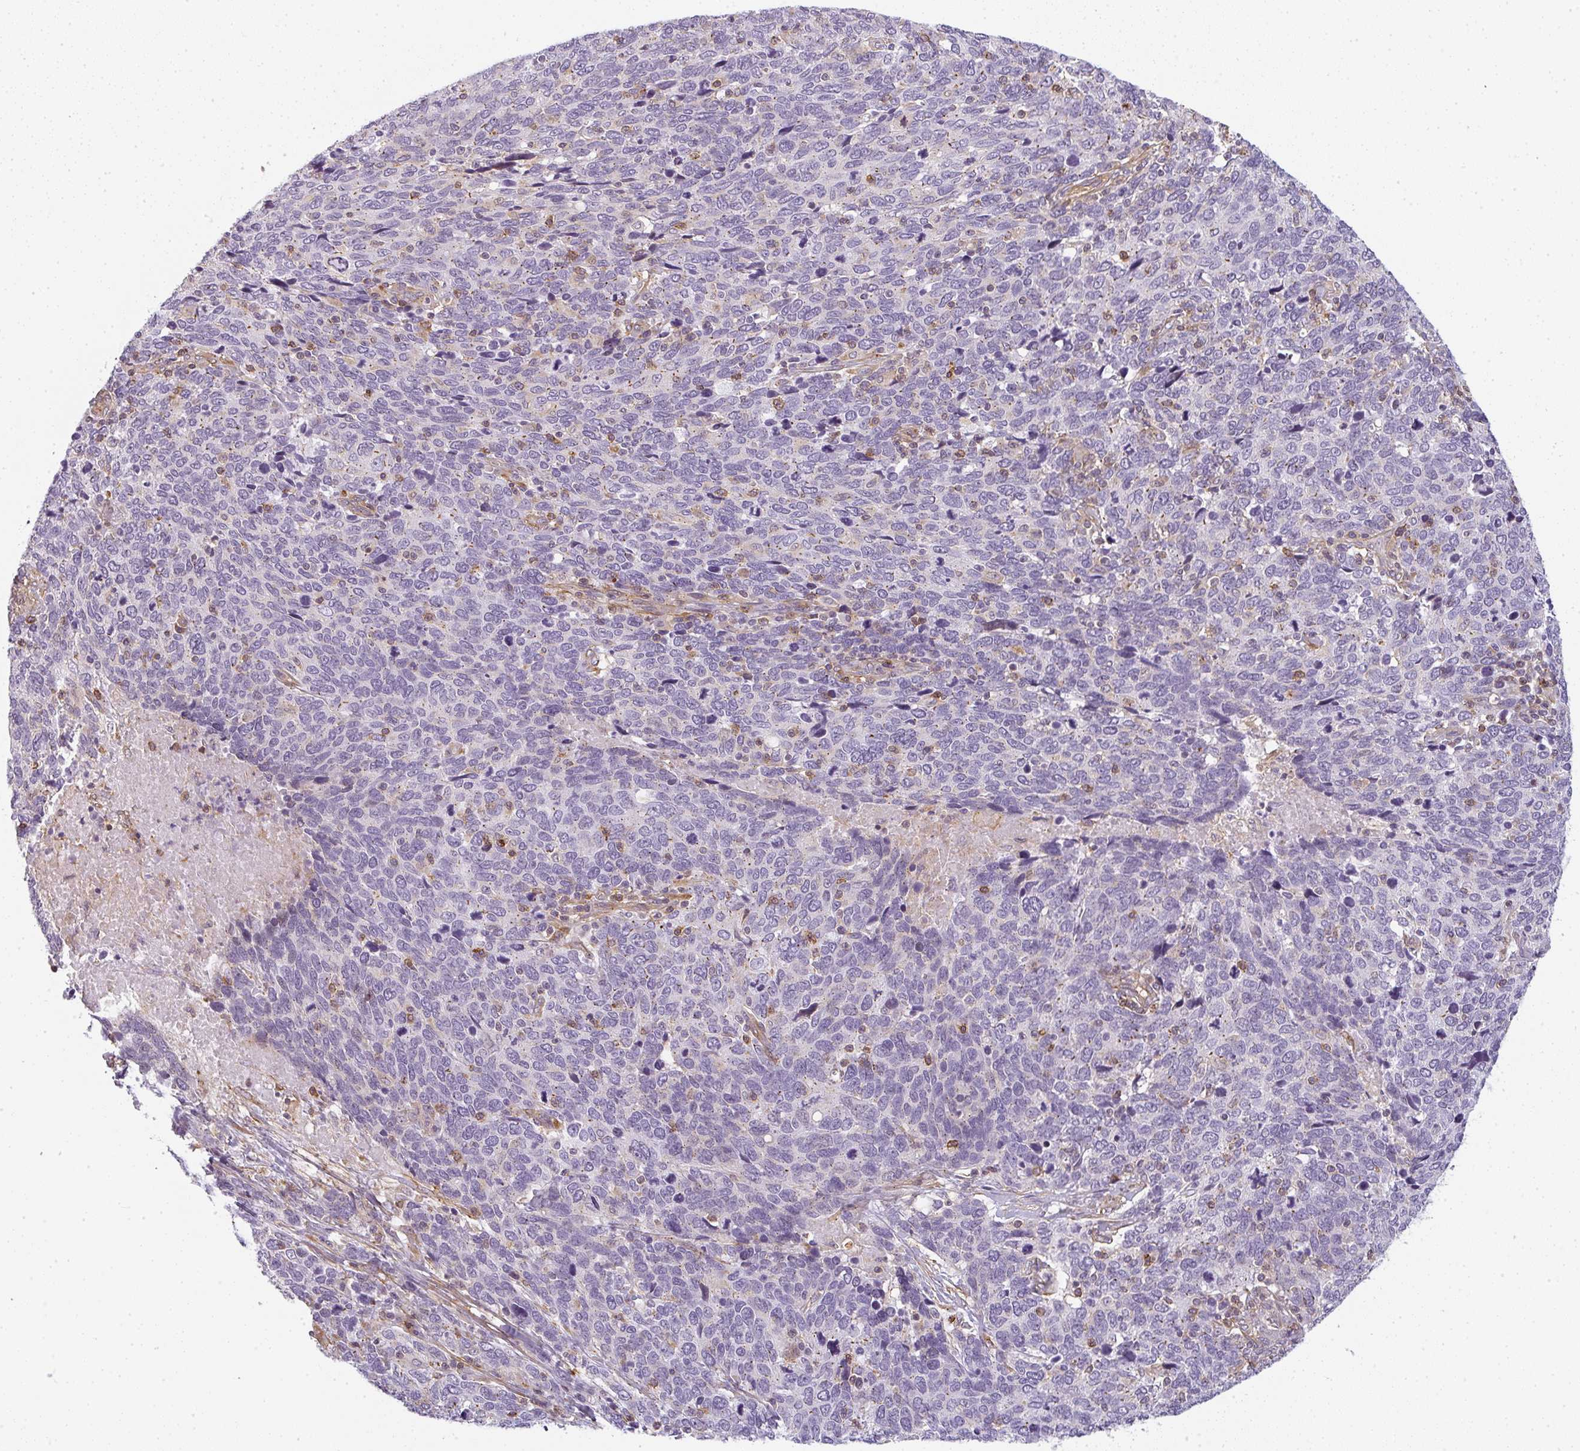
{"staining": {"intensity": "negative", "quantity": "none", "location": "none"}, "tissue": "cervical cancer", "cell_type": "Tumor cells", "image_type": "cancer", "snomed": [{"axis": "morphology", "description": "Squamous cell carcinoma, NOS"}, {"axis": "topography", "description": "Cervix"}], "caption": "A micrograph of cervical cancer stained for a protein demonstrates no brown staining in tumor cells. (DAB (3,3'-diaminobenzidine) IHC, high magnification).", "gene": "SULF1", "patient": {"sex": "female", "age": 41}}